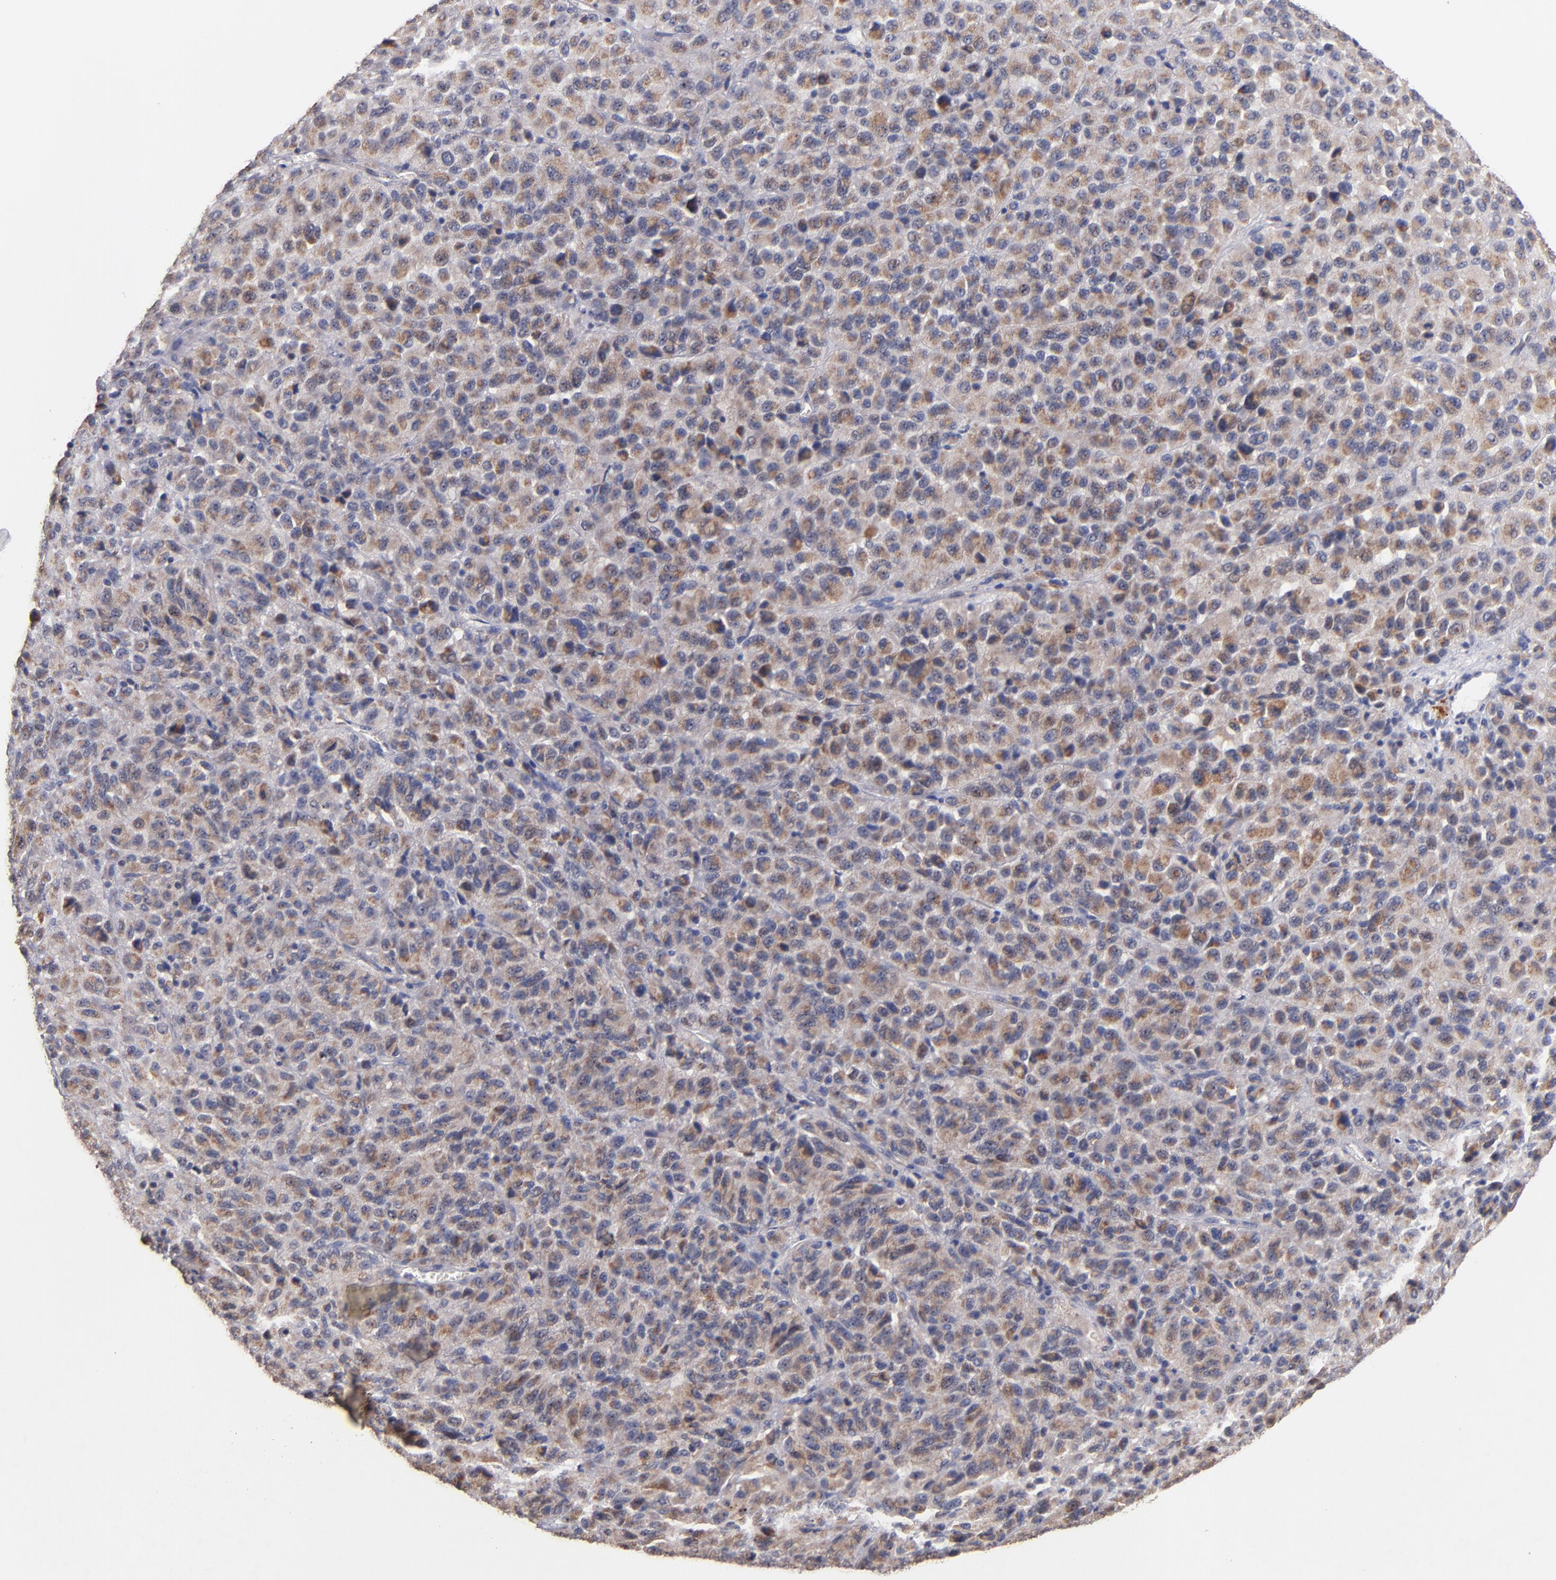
{"staining": {"intensity": "weak", "quantity": ">75%", "location": "cytoplasmic/membranous"}, "tissue": "melanoma", "cell_type": "Tumor cells", "image_type": "cancer", "snomed": [{"axis": "morphology", "description": "Malignant melanoma, Metastatic site"}, {"axis": "topography", "description": "Lung"}], "caption": "Tumor cells reveal weak cytoplasmic/membranous expression in approximately >75% of cells in melanoma. Immunohistochemistry (ihc) stains the protein of interest in brown and the nuclei are stained blue.", "gene": "DIABLO", "patient": {"sex": "male", "age": 64}}